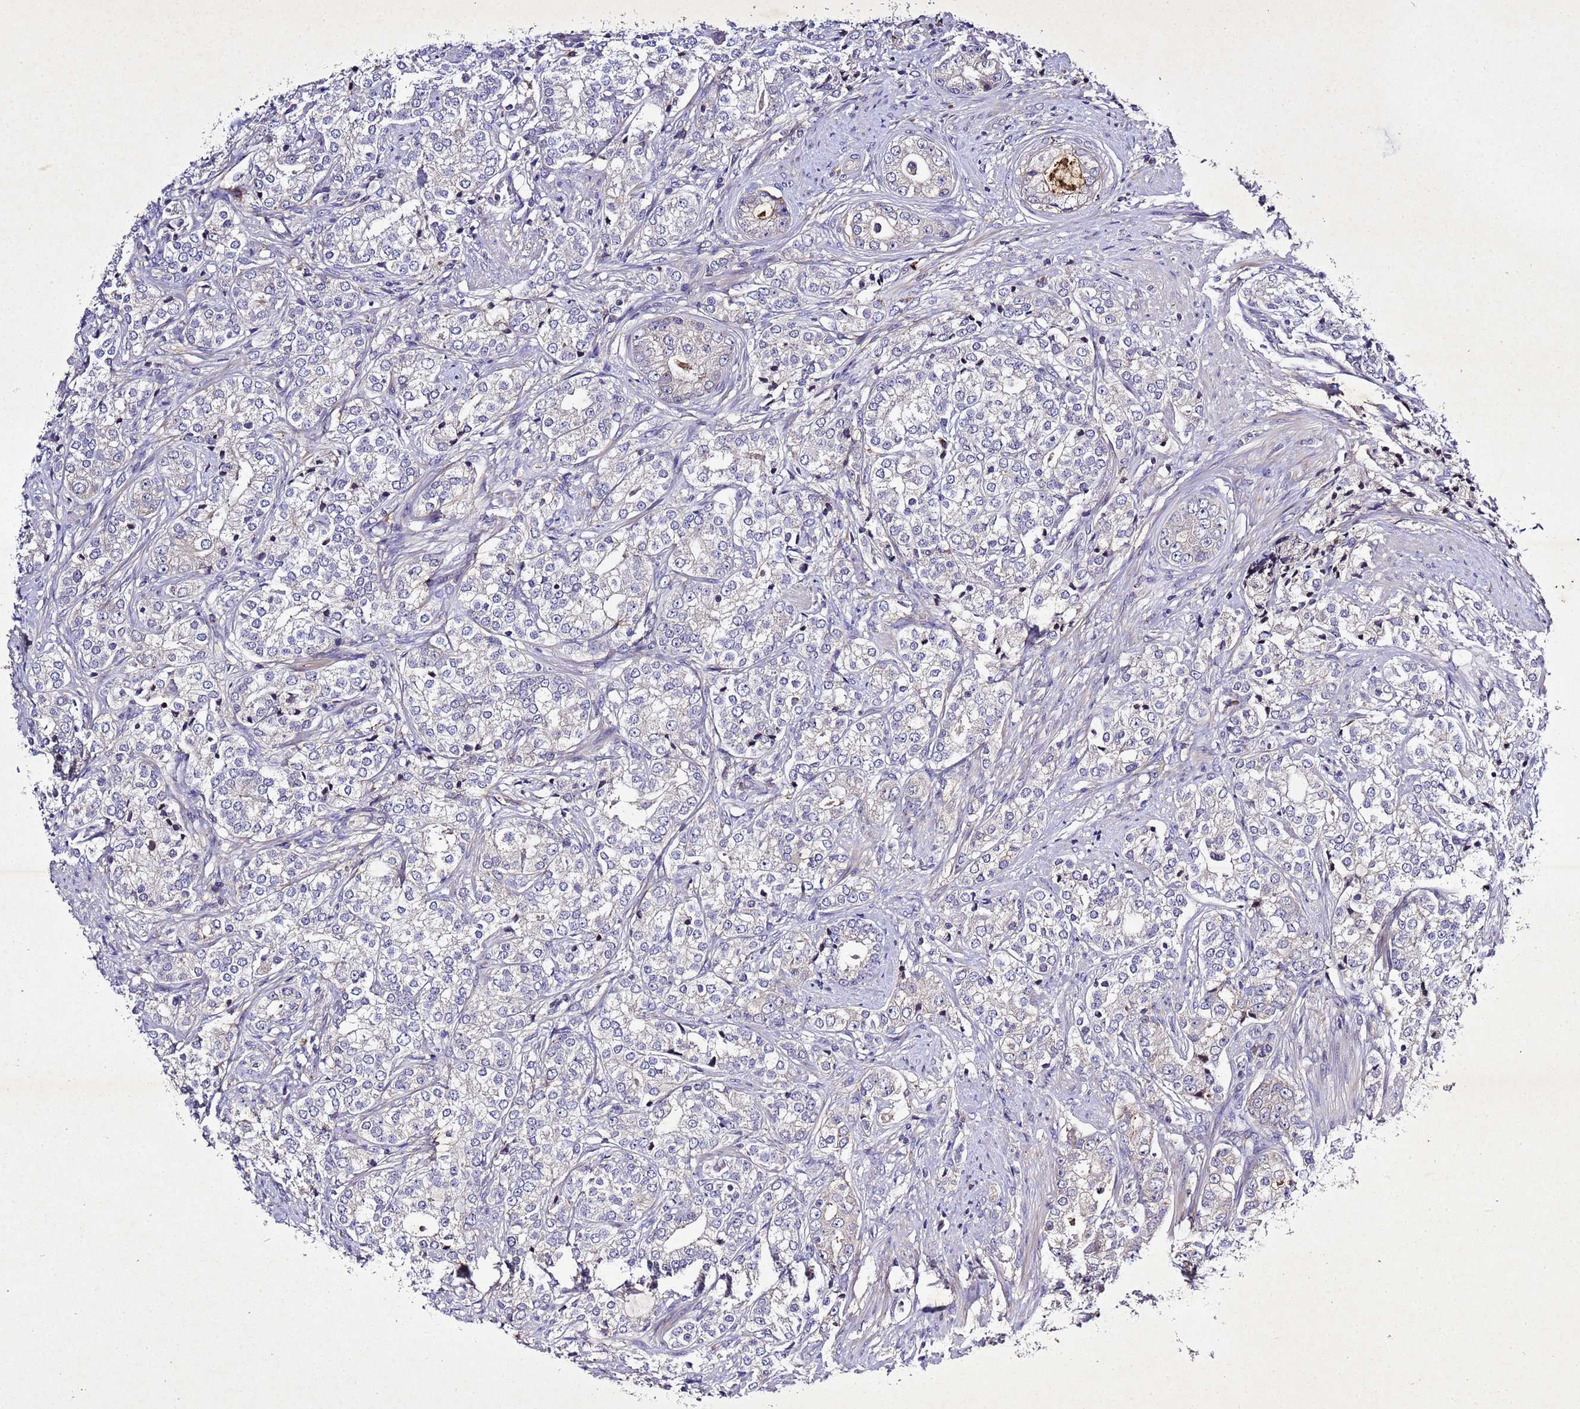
{"staining": {"intensity": "negative", "quantity": "none", "location": "none"}, "tissue": "prostate cancer", "cell_type": "Tumor cells", "image_type": "cancer", "snomed": [{"axis": "morphology", "description": "Adenocarcinoma, High grade"}, {"axis": "topography", "description": "Prostate"}], "caption": "Immunohistochemistry micrograph of neoplastic tissue: prostate high-grade adenocarcinoma stained with DAB displays no significant protein expression in tumor cells.", "gene": "SV2B", "patient": {"sex": "male", "age": 69}}